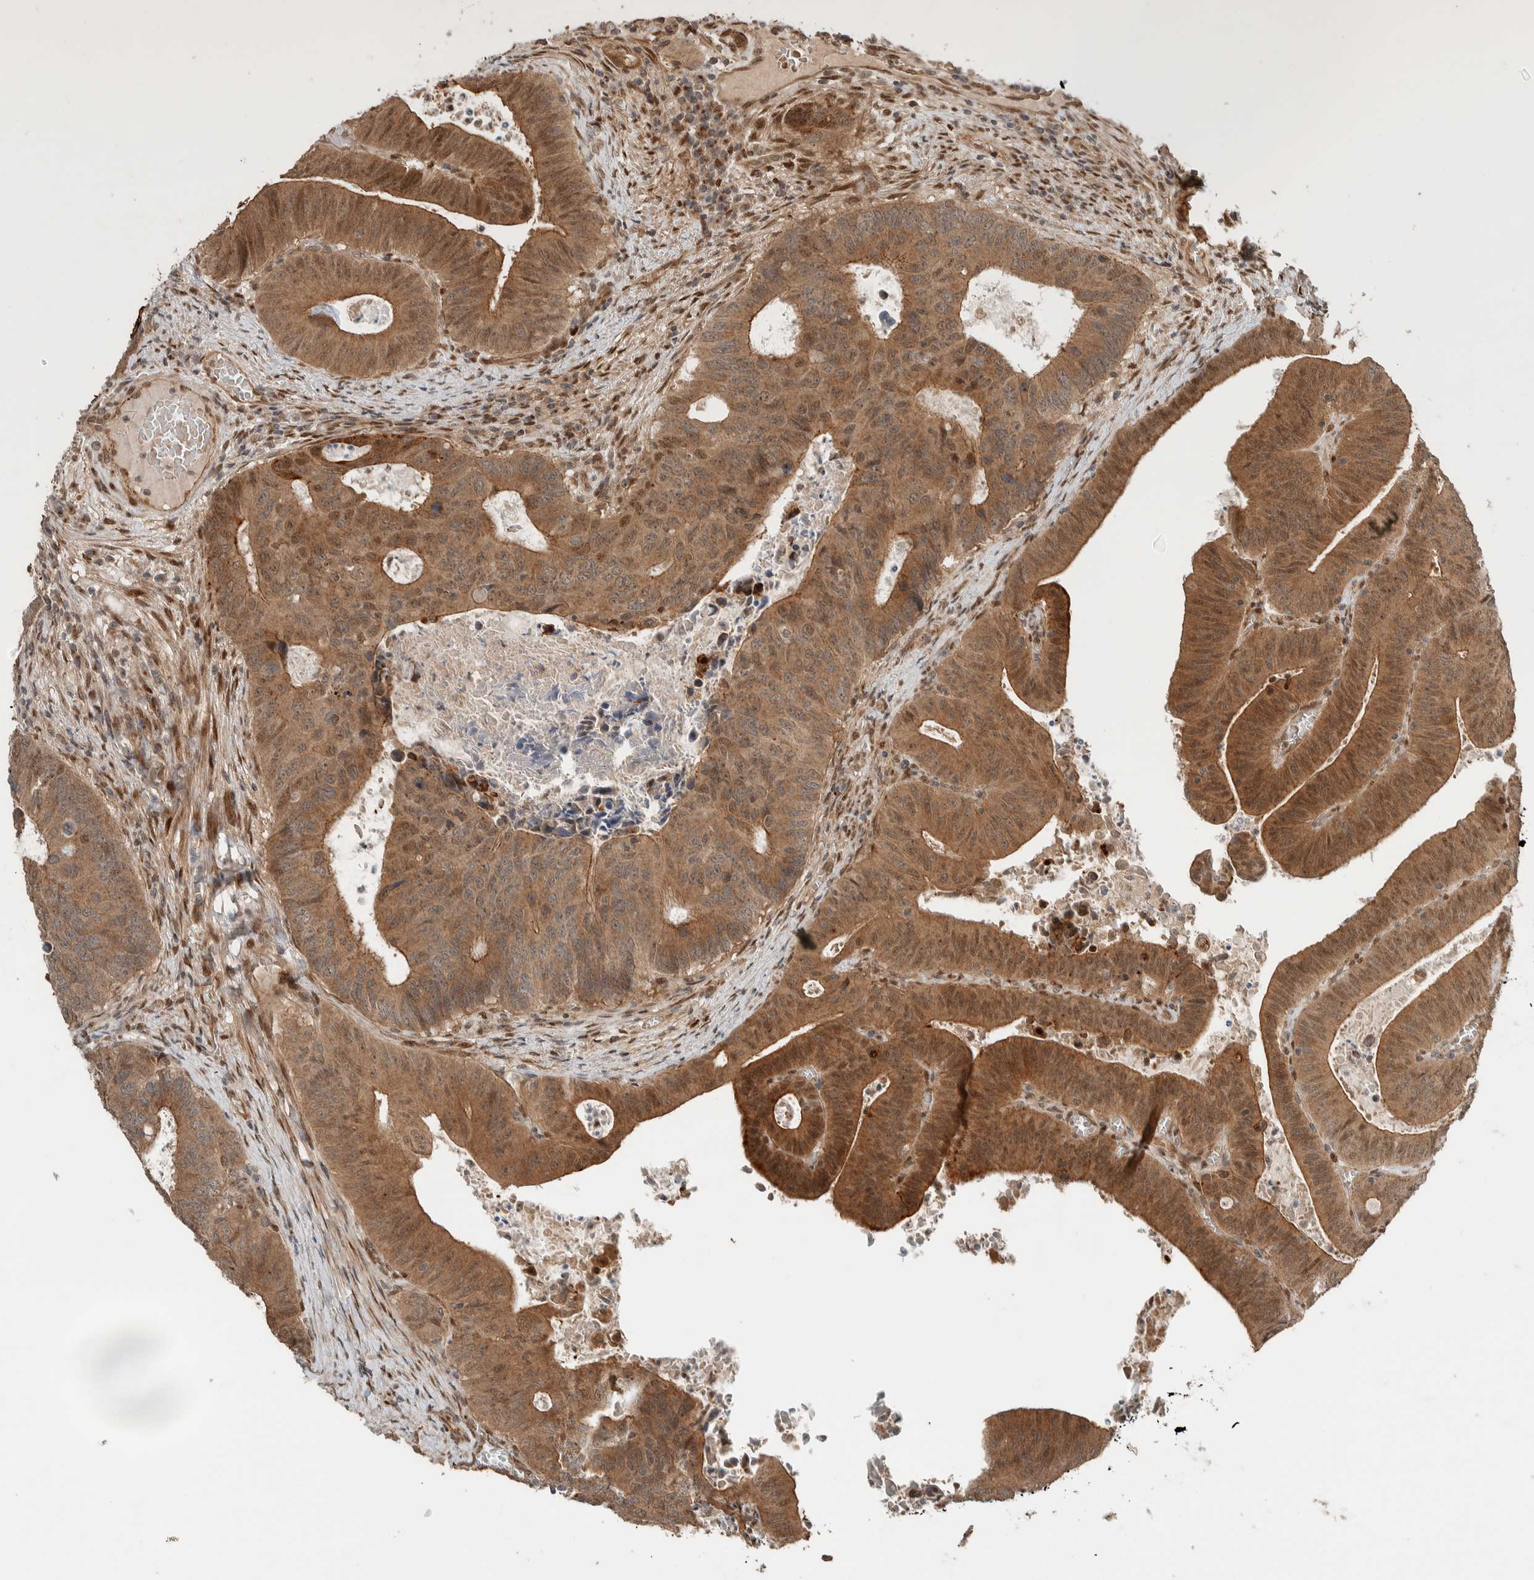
{"staining": {"intensity": "moderate", "quantity": ">75%", "location": "cytoplasmic/membranous,nuclear"}, "tissue": "colorectal cancer", "cell_type": "Tumor cells", "image_type": "cancer", "snomed": [{"axis": "morphology", "description": "Adenocarcinoma, NOS"}, {"axis": "topography", "description": "Colon"}], "caption": "Immunohistochemistry staining of adenocarcinoma (colorectal), which demonstrates medium levels of moderate cytoplasmic/membranous and nuclear expression in approximately >75% of tumor cells indicating moderate cytoplasmic/membranous and nuclear protein staining. The staining was performed using DAB (brown) for protein detection and nuclei were counterstained in hematoxylin (blue).", "gene": "STXBP4", "patient": {"sex": "male", "age": 87}}